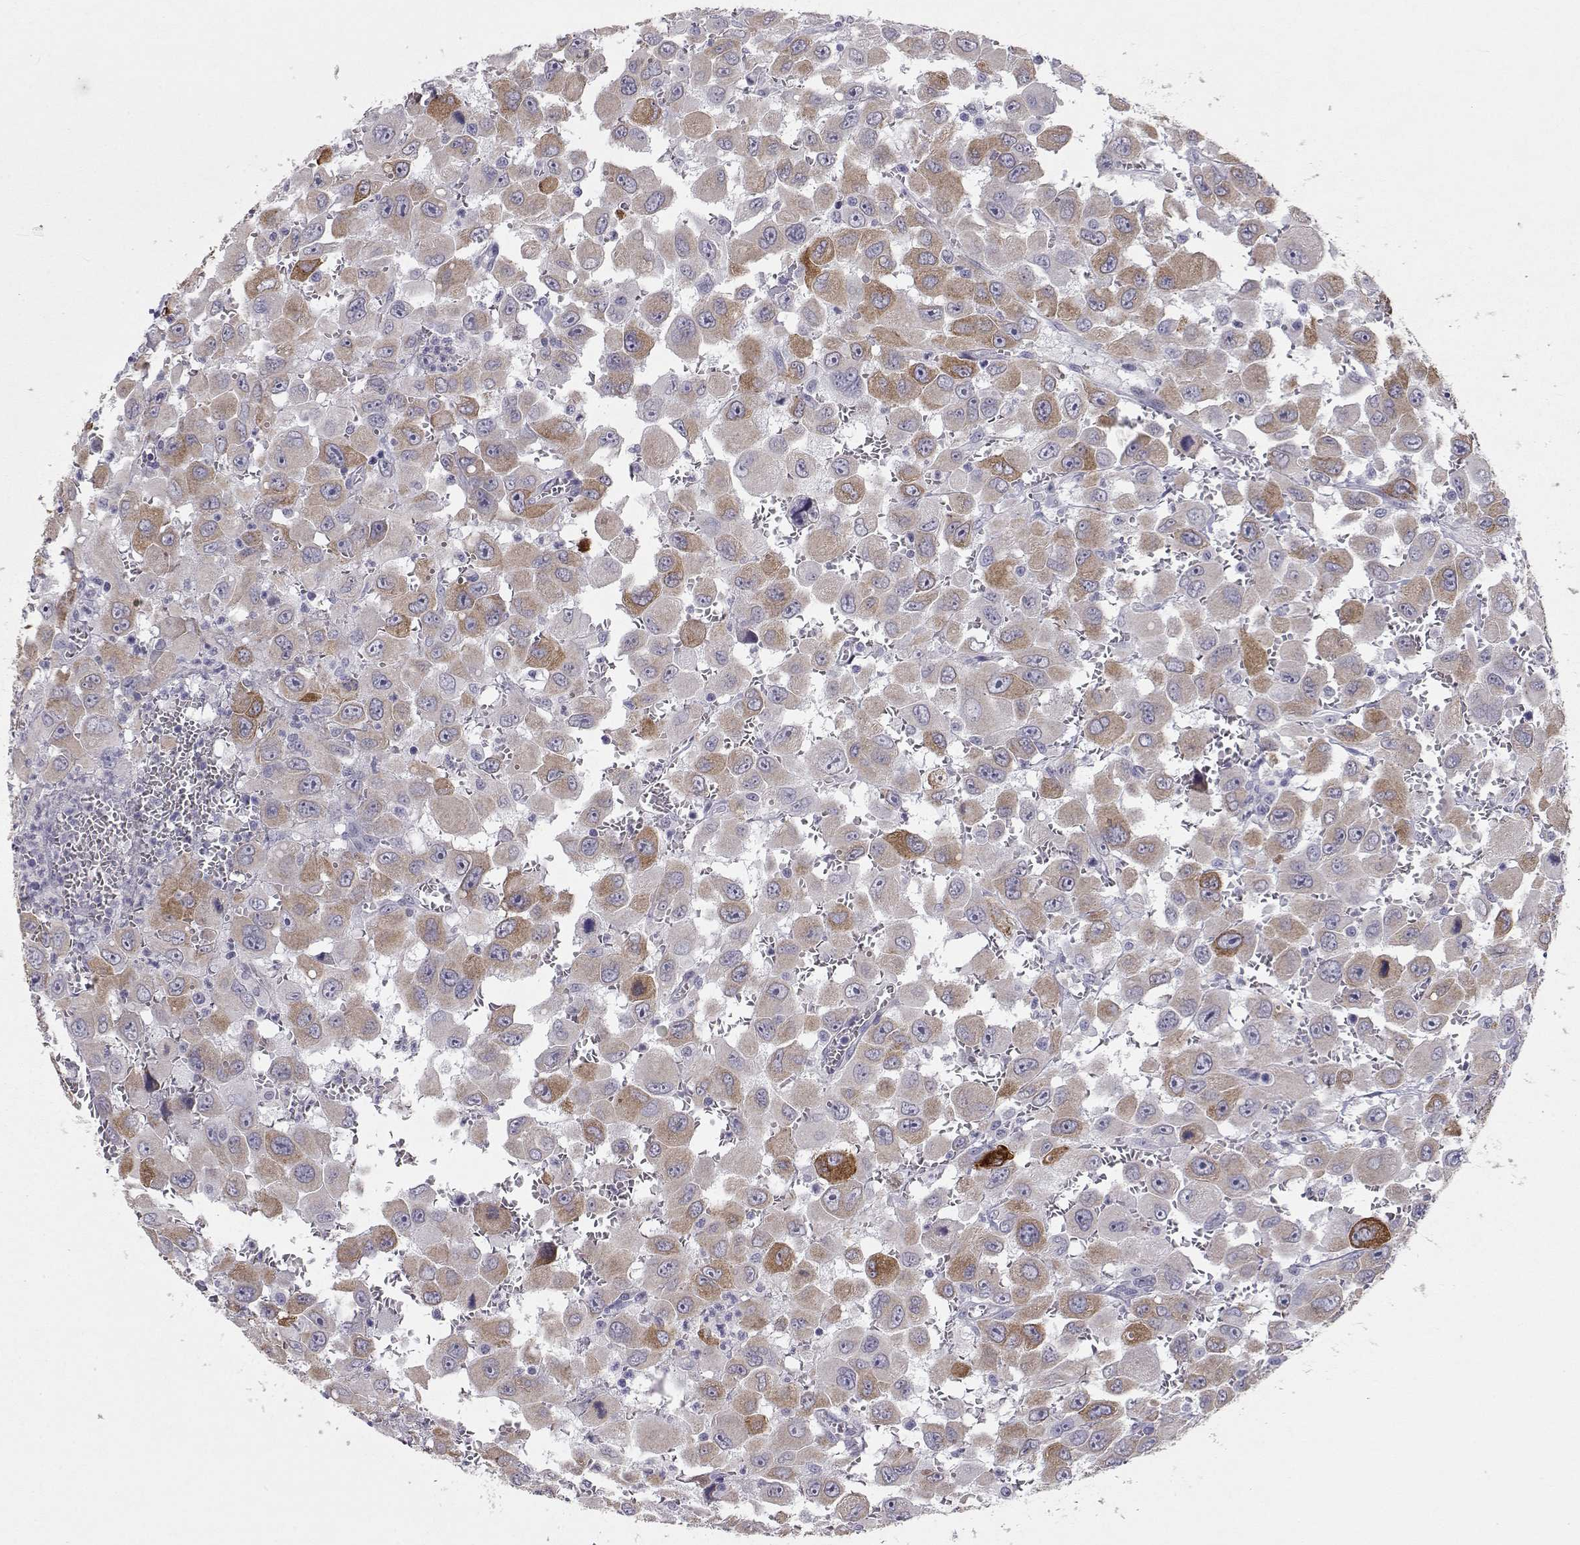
{"staining": {"intensity": "strong", "quantity": "<25%", "location": "cytoplasmic/membranous"}, "tissue": "head and neck cancer", "cell_type": "Tumor cells", "image_type": "cancer", "snomed": [{"axis": "morphology", "description": "Squamous cell carcinoma, NOS"}, {"axis": "morphology", "description": "Squamous cell carcinoma, metastatic, NOS"}, {"axis": "topography", "description": "Oral tissue"}, {"axis": "topography", "description": "Head-Neck"}], "caption": "Strong cytoplasmic/membranous expression for a protein is appreciated in approximately <25% of tumor cells of metastatic squamous cell carcinoma (head and neck) using immunohistochemistry.", "gene": "LAMB3", "patient": {"sex": "female", "age": 85}}